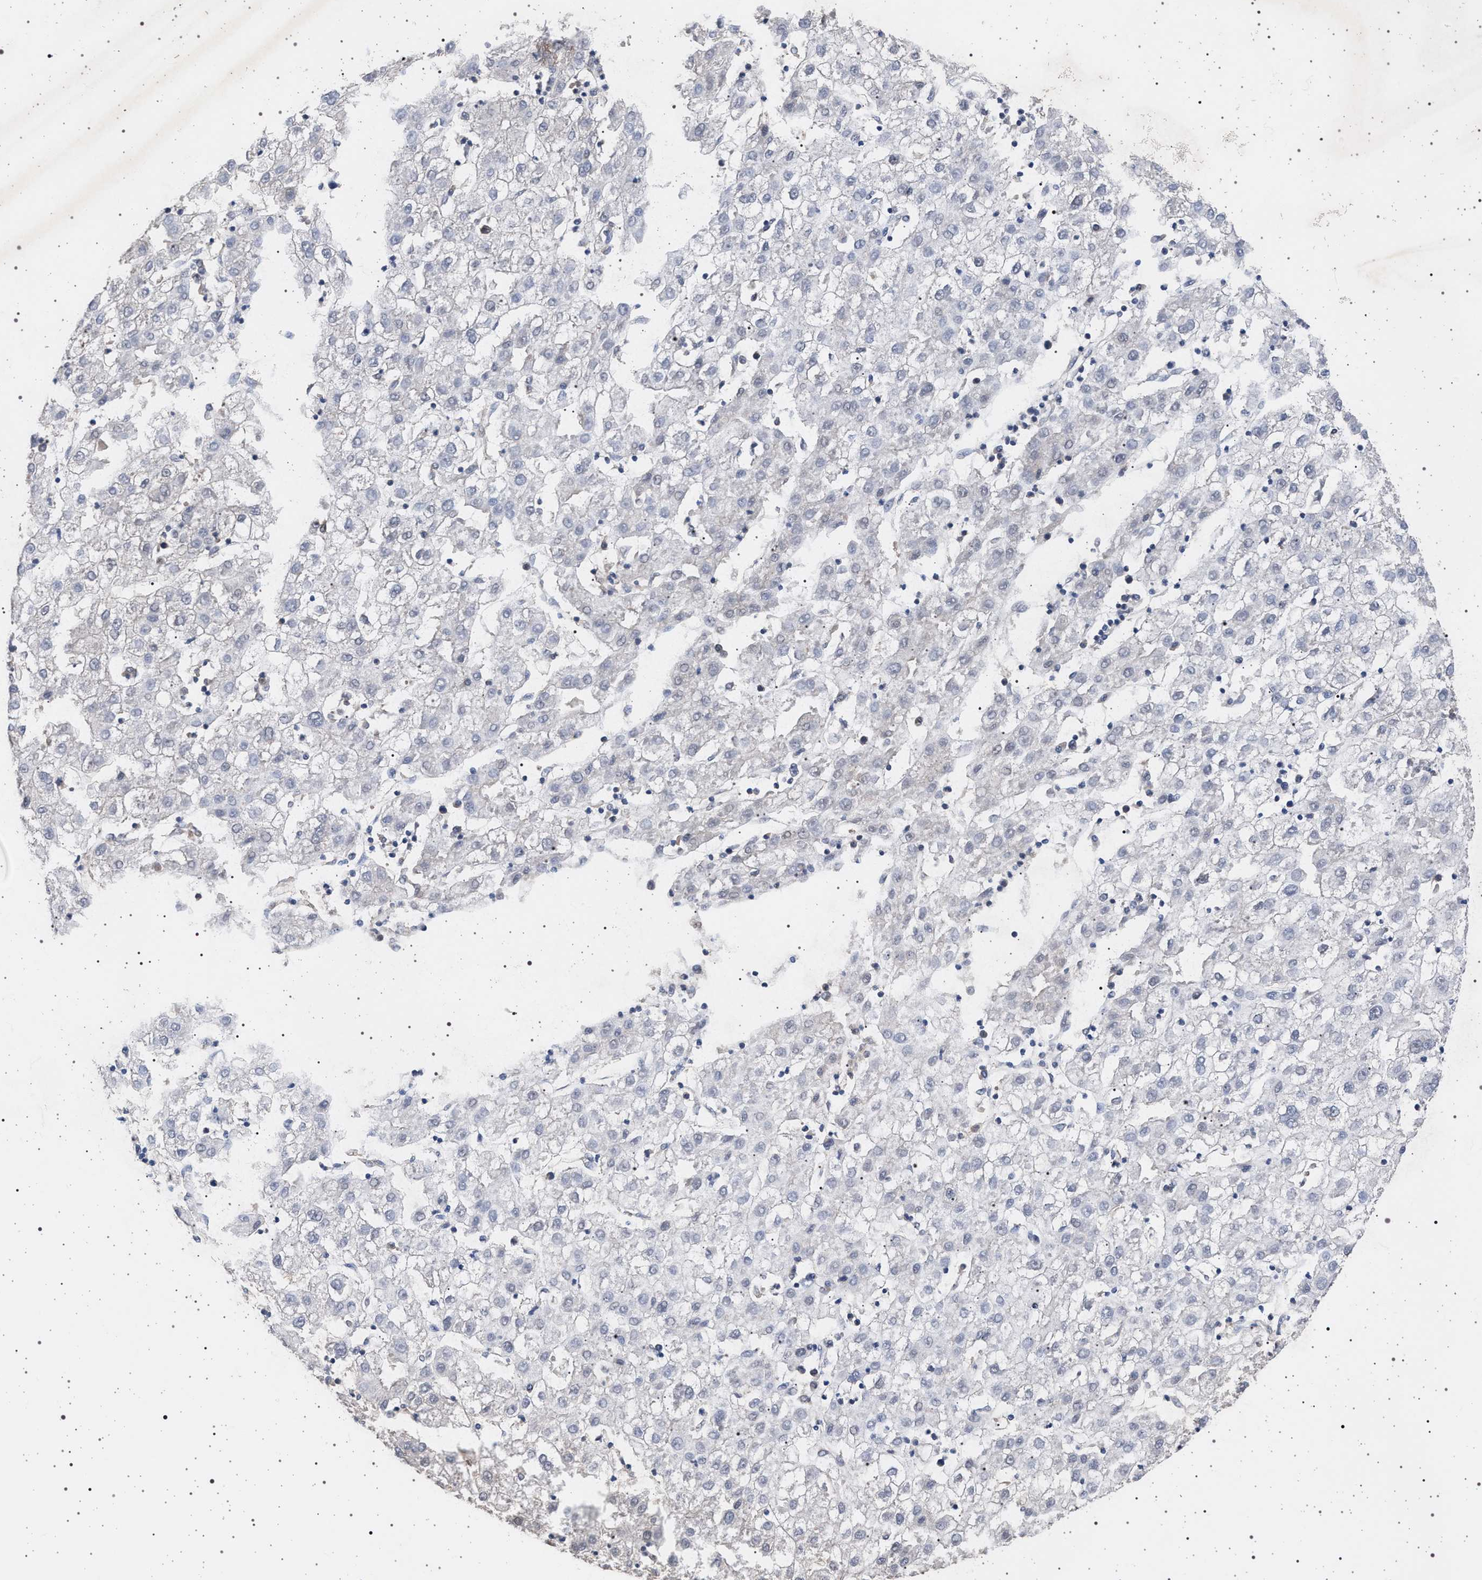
{"staining": {"intensity": "negative", "quantity": "none", "location": "none"}, "tissue": "liver cancer", "cell_type": "Tumor cells", "image_type": "cancer", "snomed": [{"axis": "morphology", "description": "Carcinoma, Hepatocellular, NOS"}, {"axis": "topography", "description": "Liver"}], "caption": "There is no significant expression in tumor cells of hepatocellular carcinoma (liver). The staining was performed using DAB (3,3'-diaminobenzidine) to visualize the protein expression in brown, while the nuclei were stained in blue with hematoxylin (Magnification: 20x).", "gene": "IFT20", "patient": {"sex": "male", "age": 72}}